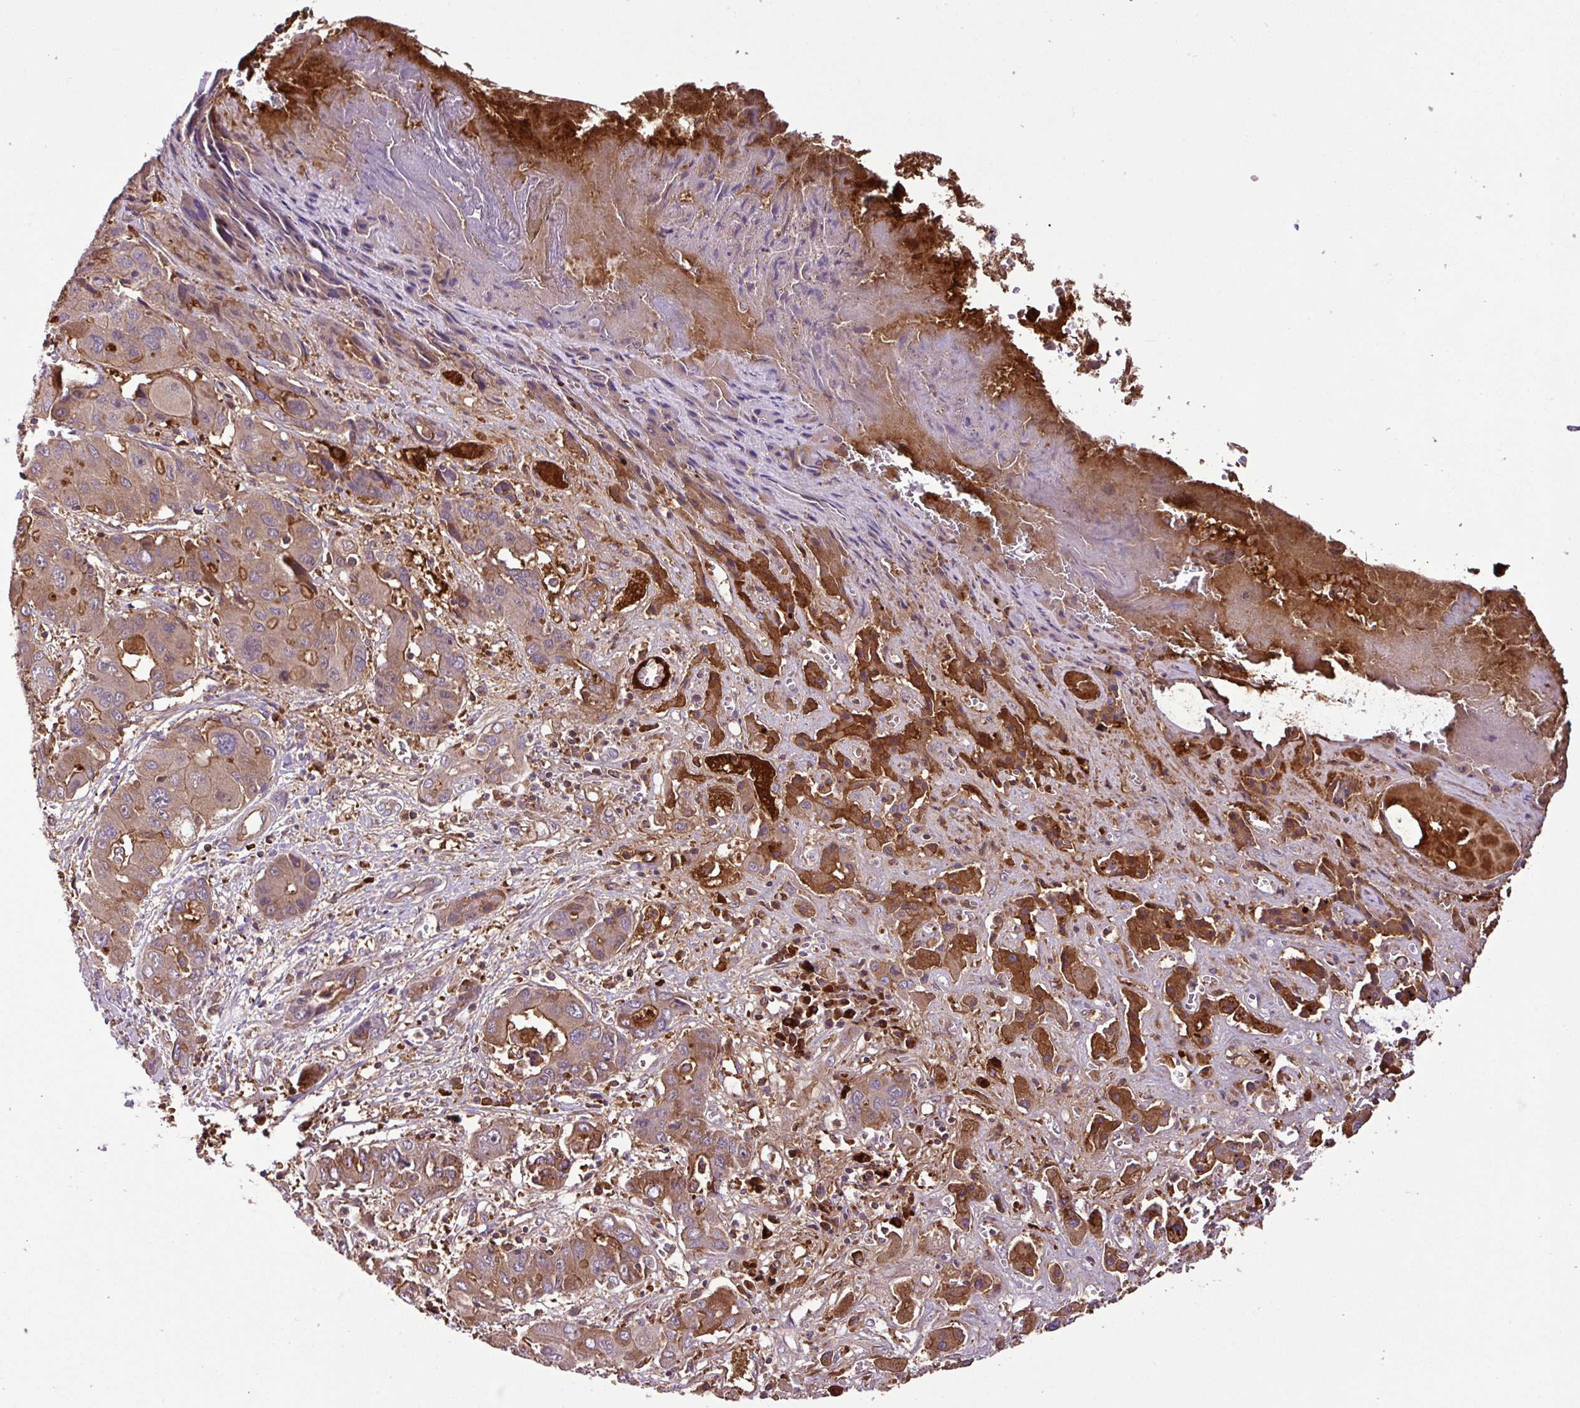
{"staining": {"intensity": "moderate", "quantity": "<25%", "location": "cytoplasmic/membranous"}, "tissue": "liver cancer", "cell_type": "Tumor cells", "image_type": "cancer", "snomed": [{"axis": "morphology", "description": "Cholangiocarcinoma"}, {"axis": "topography", "description": "Liver"}], "caption": "DAB immunohistochemical staining of liver cancer (cholangiocarcinoma) exhibits moderate cytoplasmic/membranous protein expression in approximately <25% of tumor cells.", "gene": "ZNF266", "patient": {"sex": "male", "age": 67}}